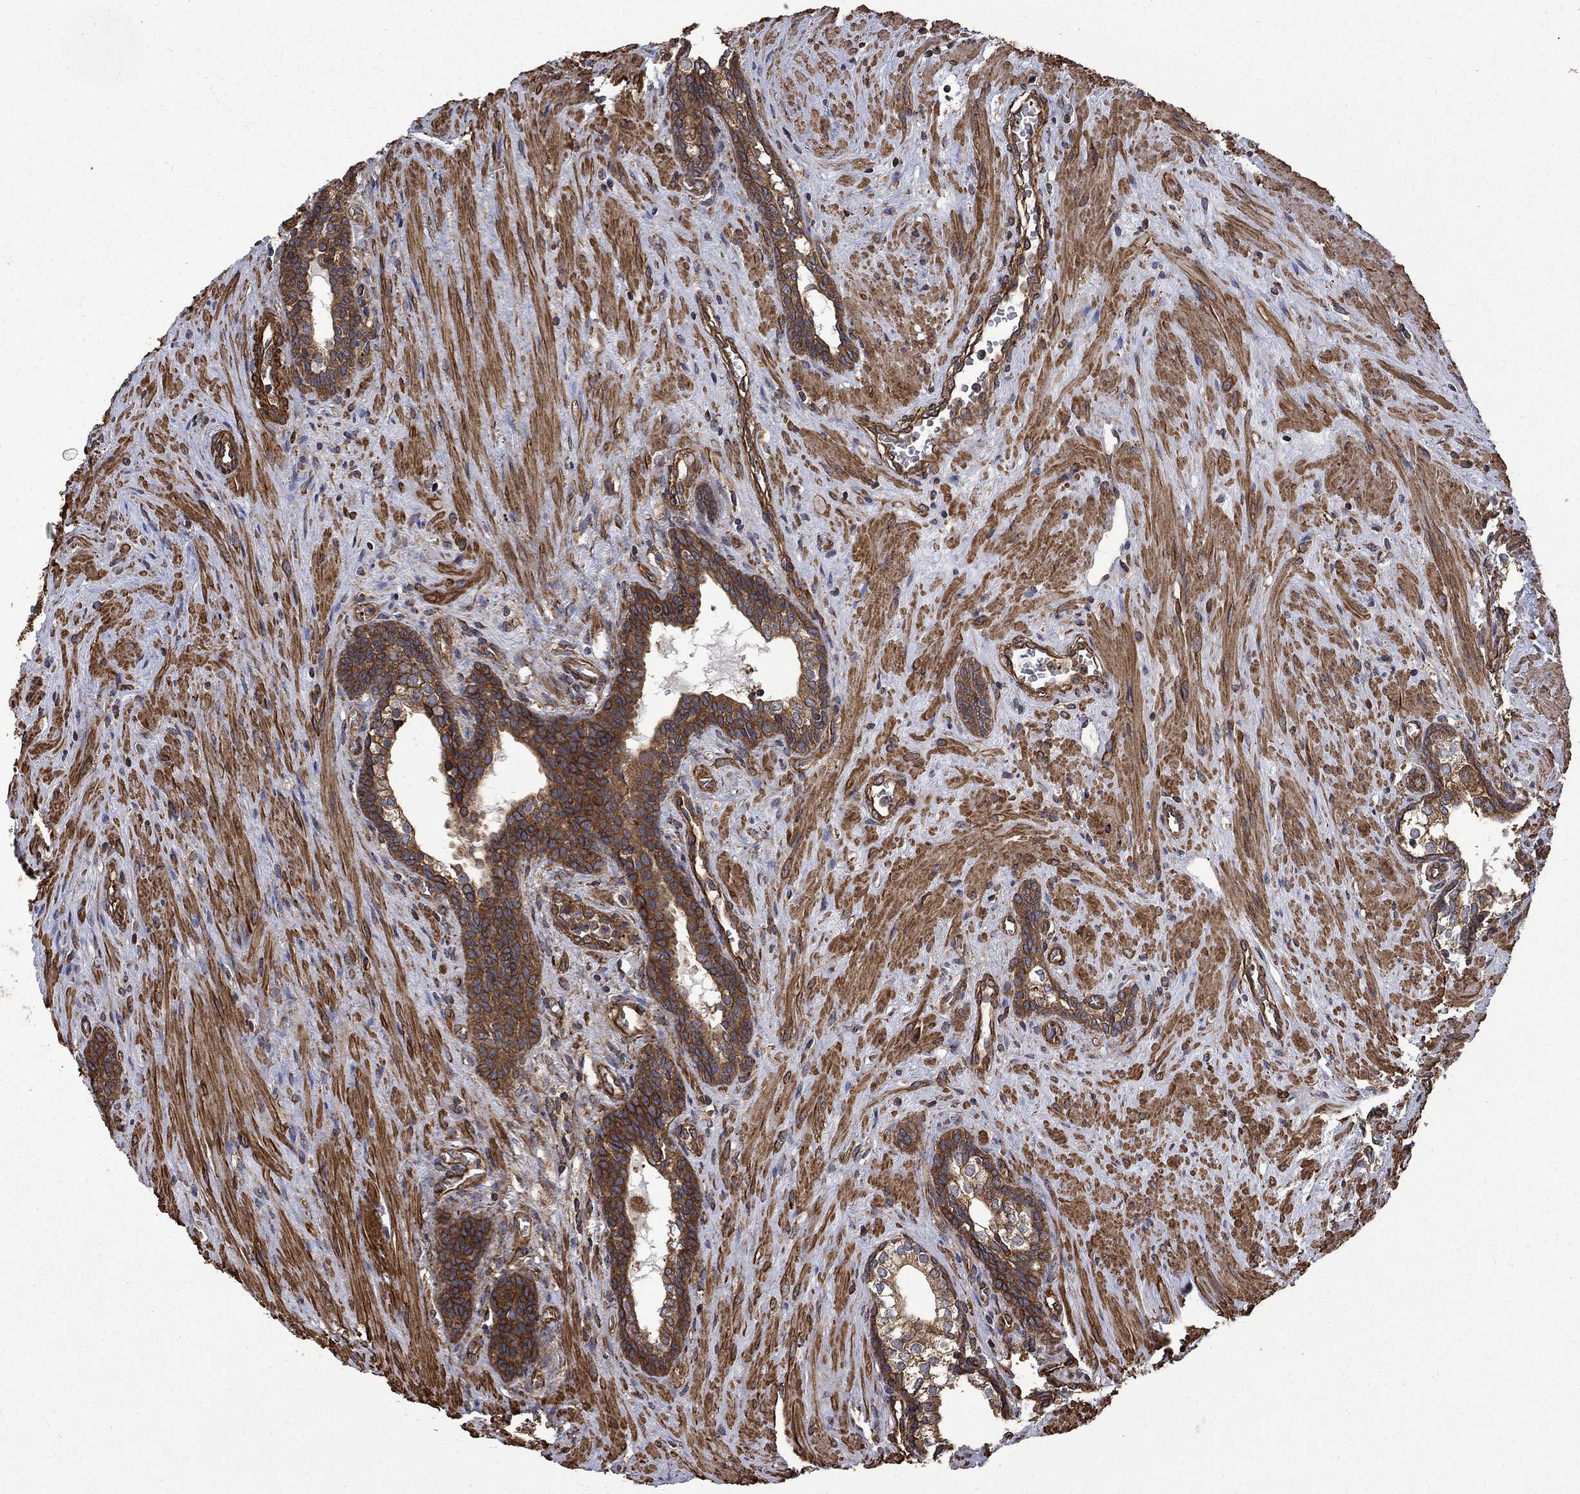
{"staining": {"intensity": "strong", "quantity": ">75%", "location": "cytoplasmic/membranous"}, "tissue": "prostate cancer", "cell_type": "Tumor cells", "image_type": "cancer", "snomed": [{"axis": "morphology", "description": "Adenocarcinoma, NOS"}, {"axis": "morphology", "description": "Adenocarcinoma, High grade"}, {"axis": "topography", "description": "Prostate"}], "caption": "An immunohistochemistry (IHC) photomicrograph of neoplastic tissue is shown. Protein staining in brown highlights strong cytoplasmic/membranous positivity in prostate cancer (adenocarcinoma (high-grade)) within tumor cells. The protein of interest is stained brown, and the nuclei are stained in blue (DAB IHC with brightfield microscopy, high magnification).", "gene": "CUTC", "patient": {"sex": "male", "age": 61}}